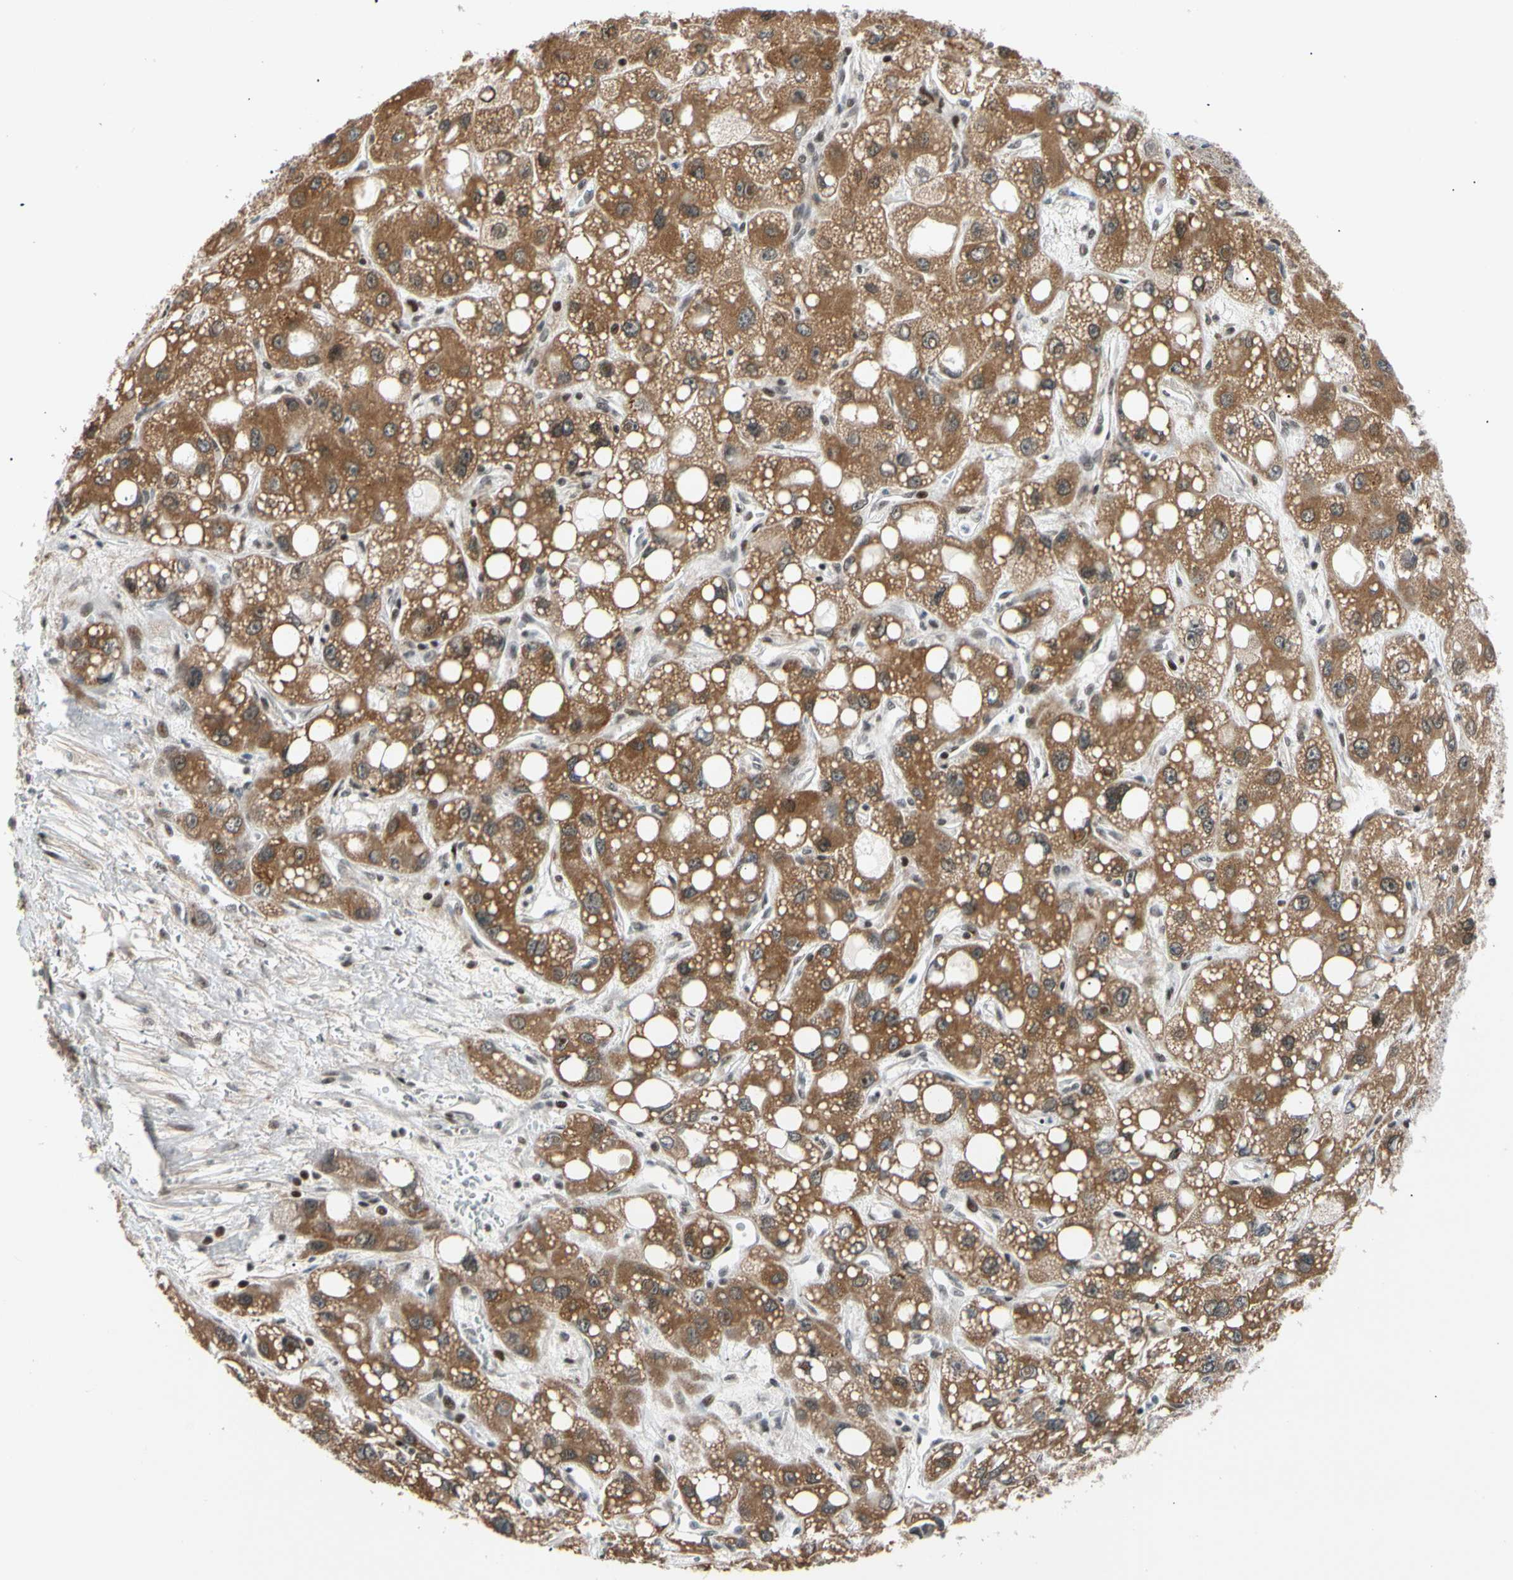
{"staining": {"intensity": "strong", "quantity": ">75%", "location": "cytoplasmic/membranous"}, "tissue": "liver cancer", "cell_type": "Tumor cells", "image_type": "cancer", "snomed": [{"axis": "morphology", "description": "Carcinoma, Hepatocellular, NOS"}, {"axis": "topography", "description": "Liver"}], "caption": "Human liver hepatocellular carcinoma stained for a protein (brown) reveals strong cytoplasmic/membranous positive expression in about >75% of tumor cells.", "gene": "E2F1", "patient": {"sex": "male", "age": 55}}